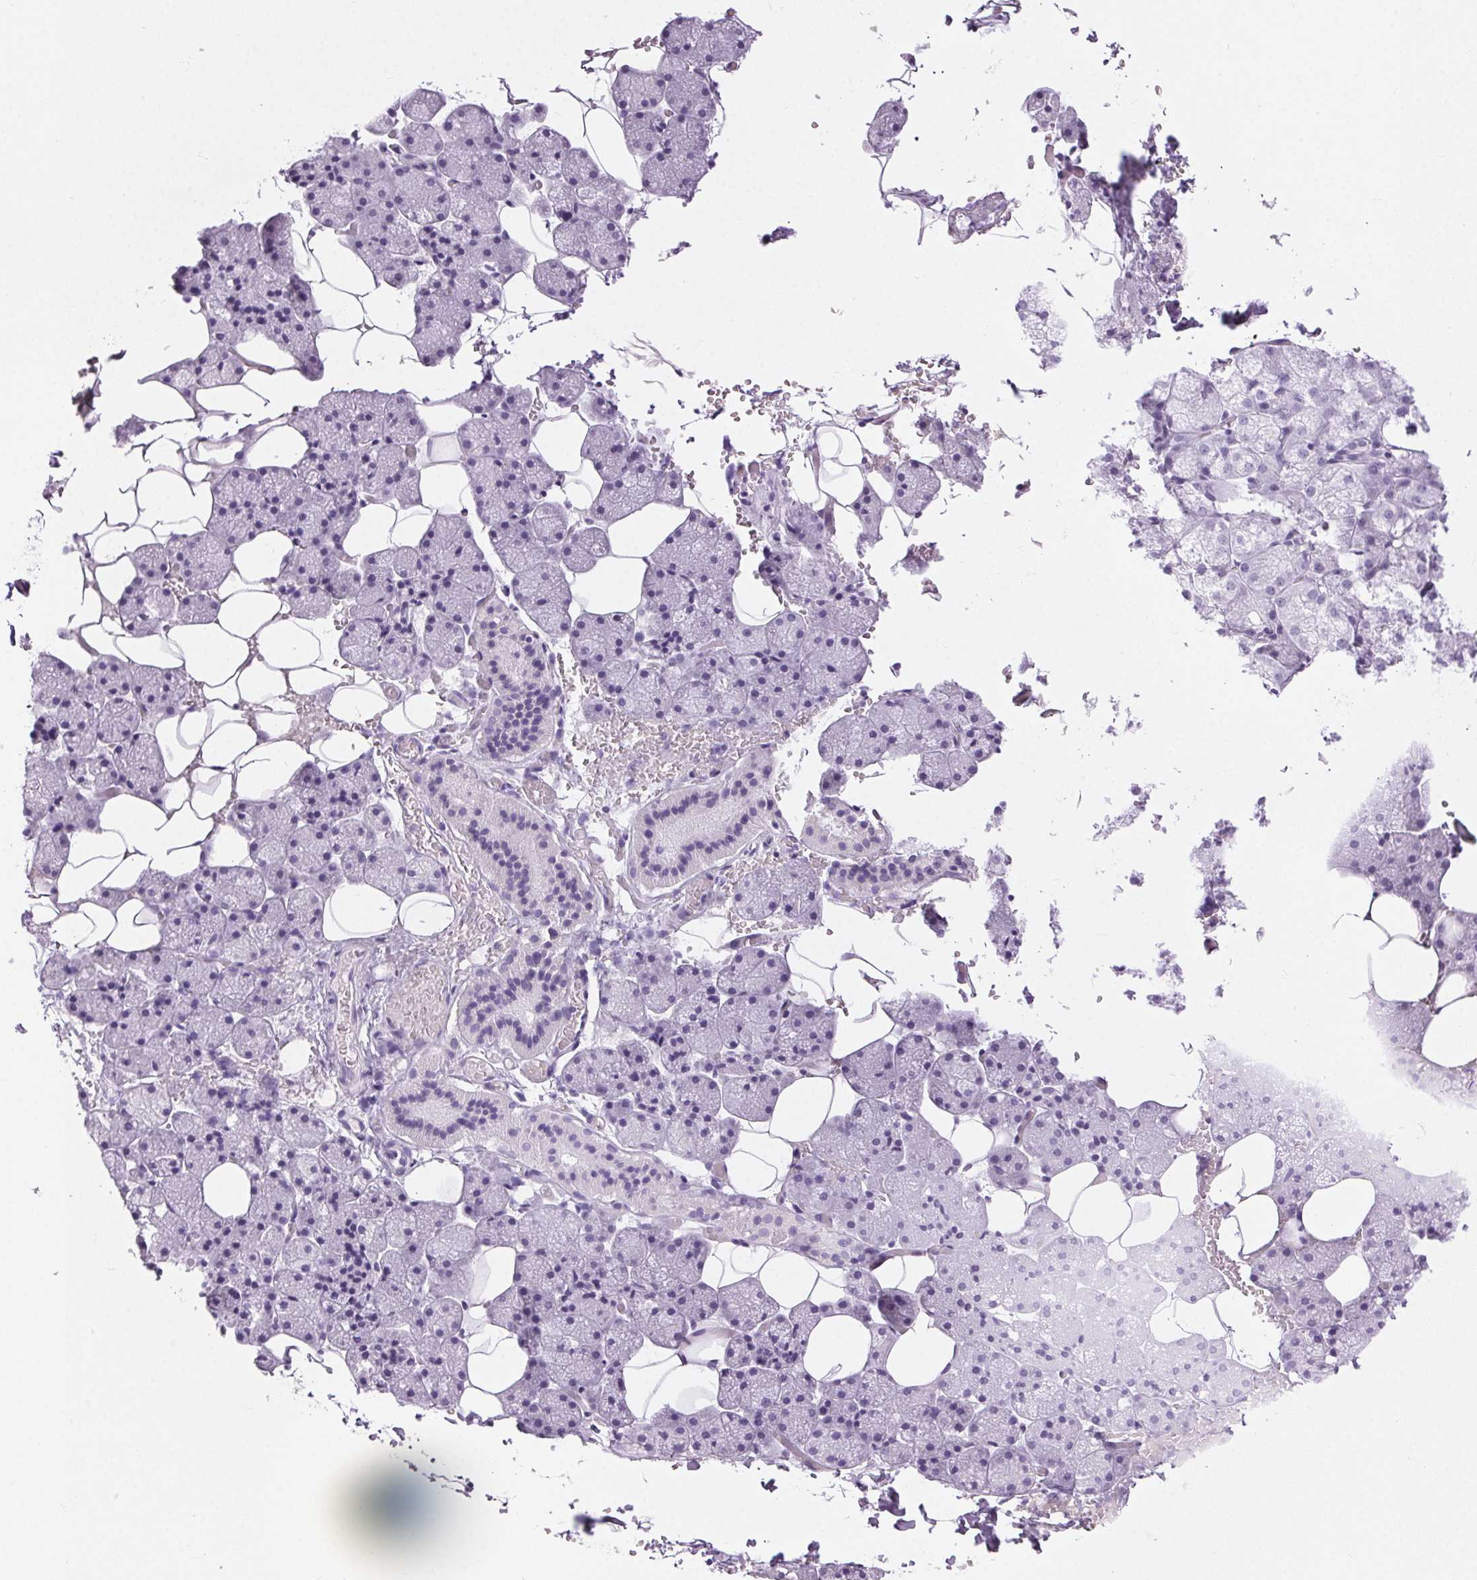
{"staining": {"intensity": "negative", "quantity": "none", "location": "none"}, "tissue": "salivary gland", "cell_type": "Glandular cells", "image_type": "normal", "snomed": [{"axis": "morphology", "description": "Normal tissue, NOS"}, {"axis": "topography", "description": "Salivary gland"}, {"axis": "topography", "description": "Peripheral nerve tissue"}], "caption": "The micrograph displays no staining of glandular cells in benign salivary gland.", "gene": "BEND2", "patient": {"sex": "male", "age": 38}}